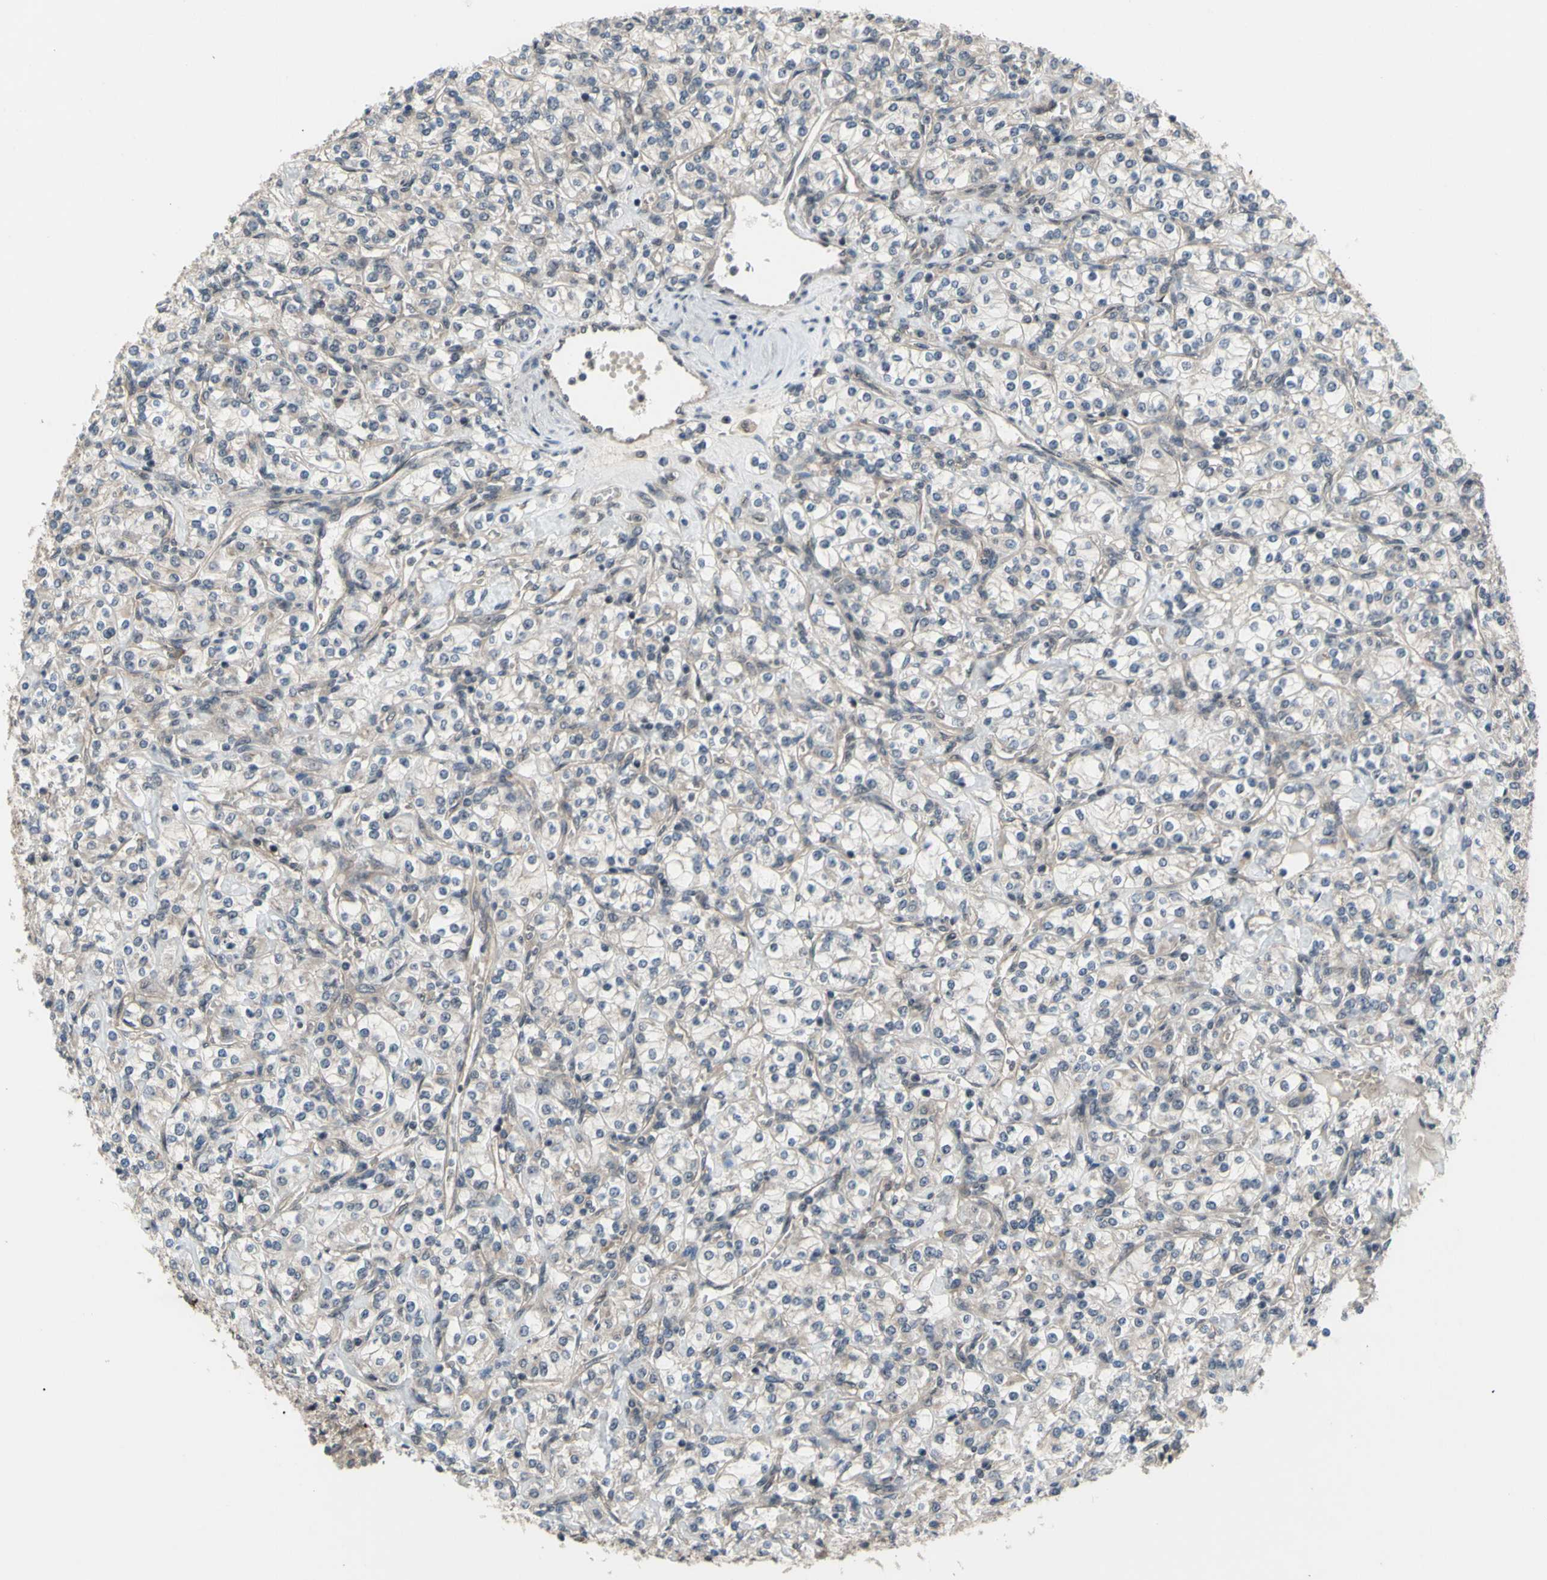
{"staining": {"intensity": "weak", "quantity": ">75%", "location": "cytoplasmic/membranous"}, "tissue": "renal cancer", "cell_type": "Tumor cells", "image_type": "cancer", "snomed": [{"axis": "morphology", "description": "Adenocarcinoma, NOS"}, {"axis": "topography", "description": "Kidney"}], "caption": "The image reveals a brown stain indicating the presence of a protein in the cytoplasmic/membranous of tumor cells in renal adenocarcinoma. (Stains: DAB in brown, nuclei in blue, Microscopy: brightfield microscopy at high magnification).", "gene": "TRDMT1", "patient": {"sex": "male", "age": 77}}